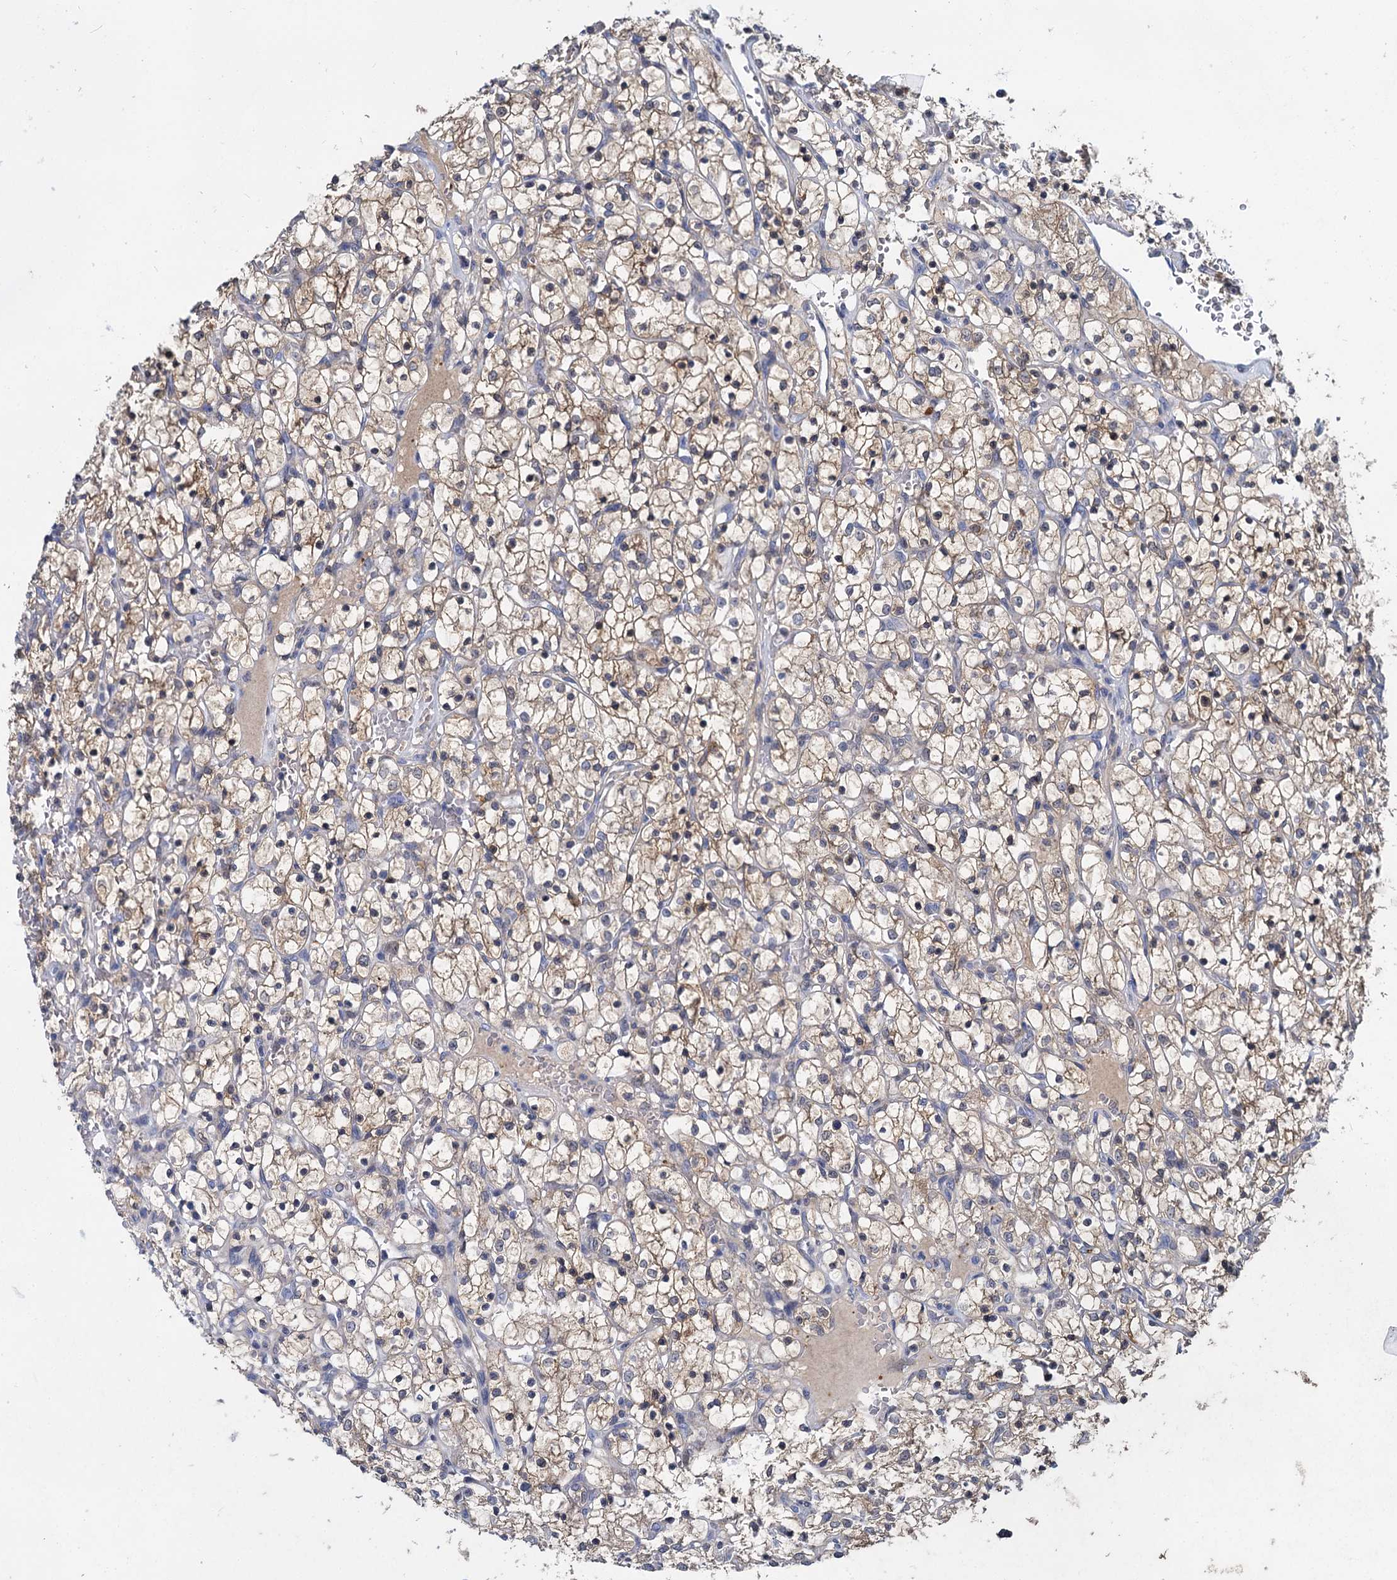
{"staining": {"intensity": "weak", "quantity": "<25%", "location": "cytoplasmic/membranous"}, "tissue": "renal cancer", "cell_type": "Tumor cells", "image_type": "cancer", "snomed": [{"axis": "morphology", "description": "Adenocarcinoma, NOS"}, {"axis": "topography", "description": "Kidney"}], "caption": "Image shows no protein positivity in tumor cells of adenocarcinoma (renal) tissue.", "gene": "GSTM3", "patient": {"sex": "female", "age": 69}}